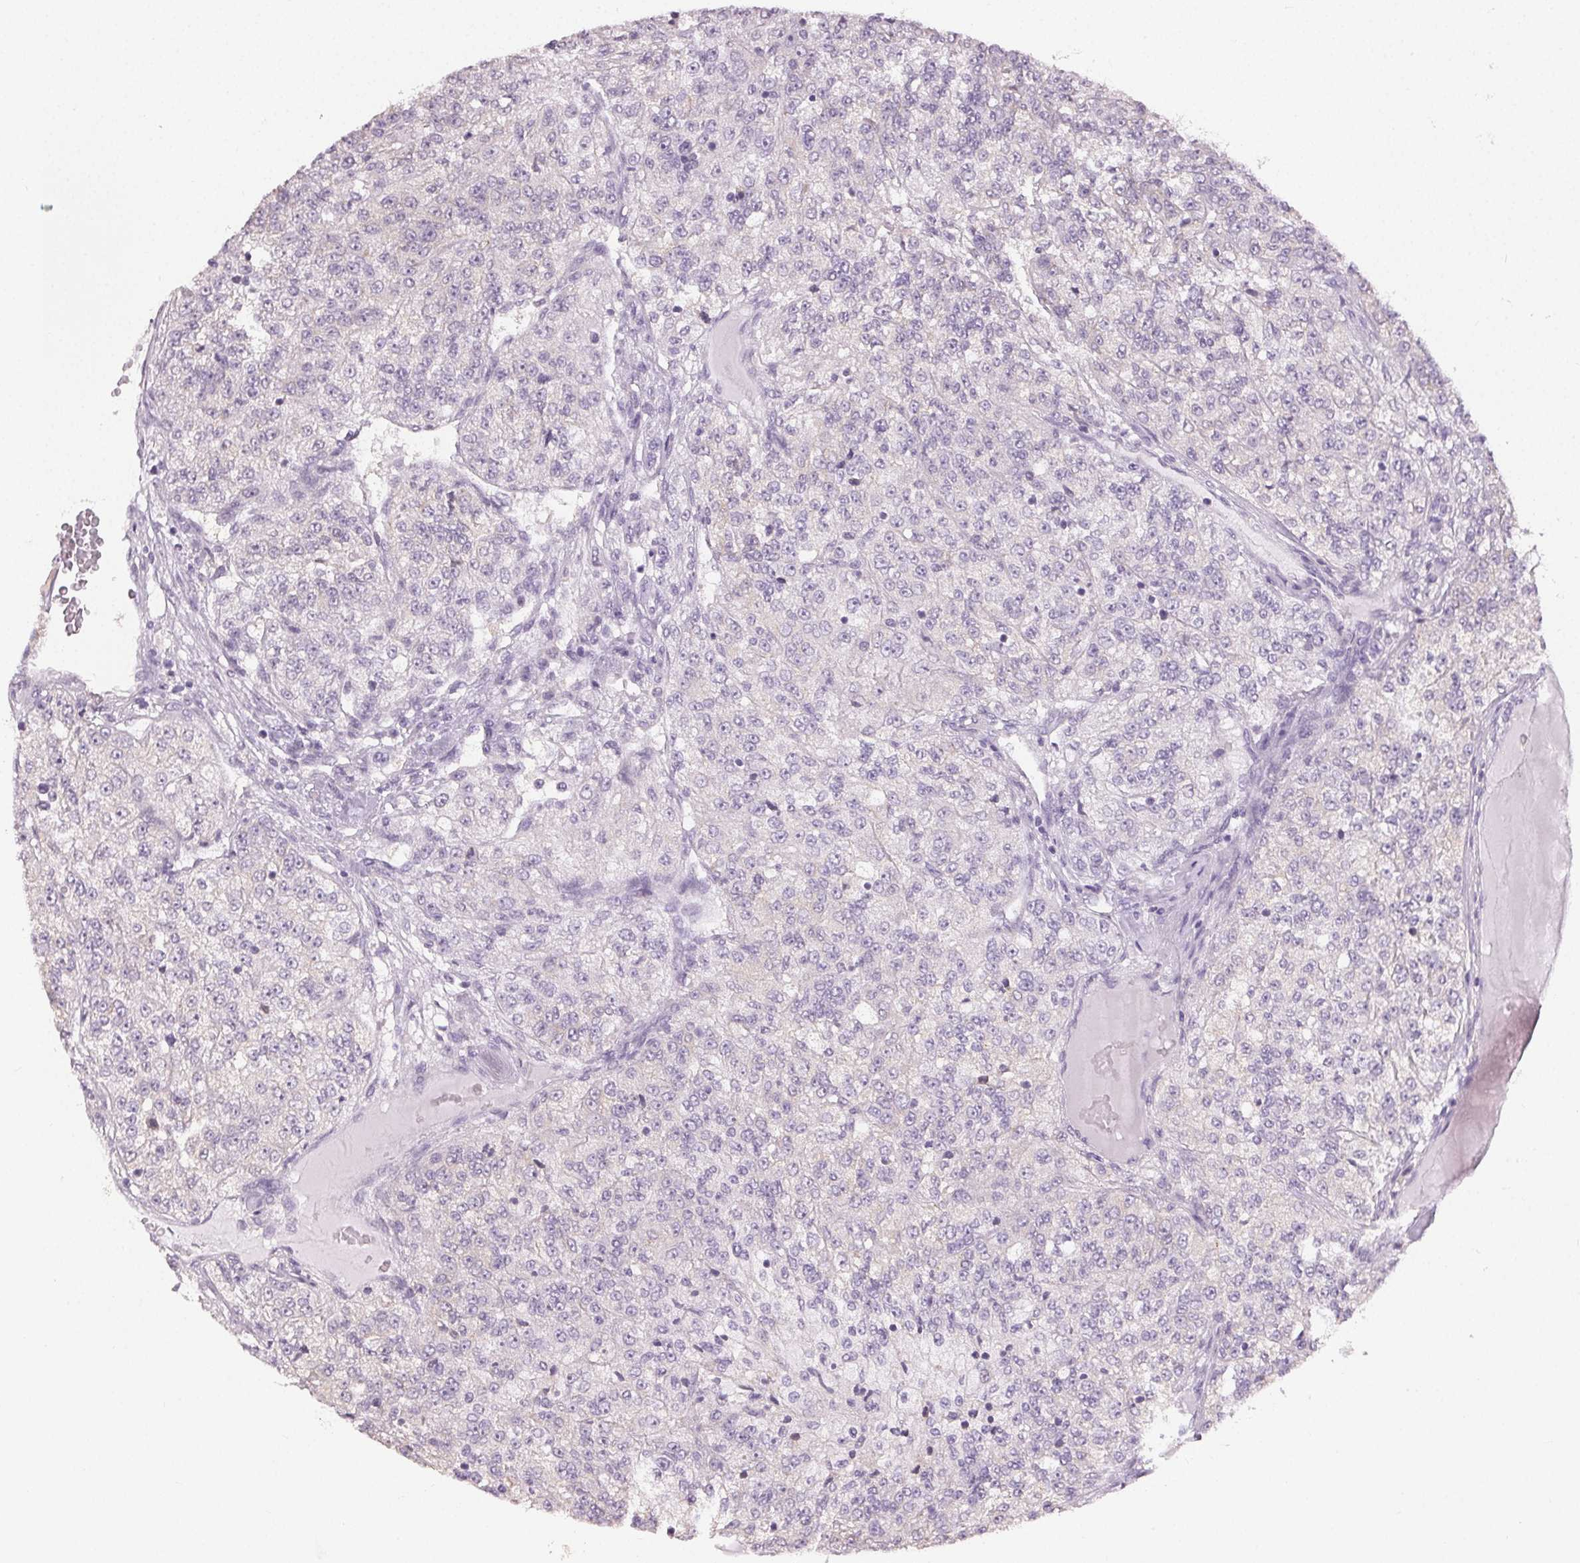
{"staining": {"intensity": "negative", "quantity": "none", "location": "none"}, "tissue": "renal cancer", "cell_type": "Tumor cells", "image_type": "cancer", "snomed": [{"axis": "morphology", "description": "Adenocarcinoma, NOS"}, {"axis": "topography", "description": "Kidney"}], "caption": "Immunohistochemistry of human renal cancer exhibits no staining in tumor cells.", "gene": "TMEM174", "patient": {"sex": "female", "age": 63}}